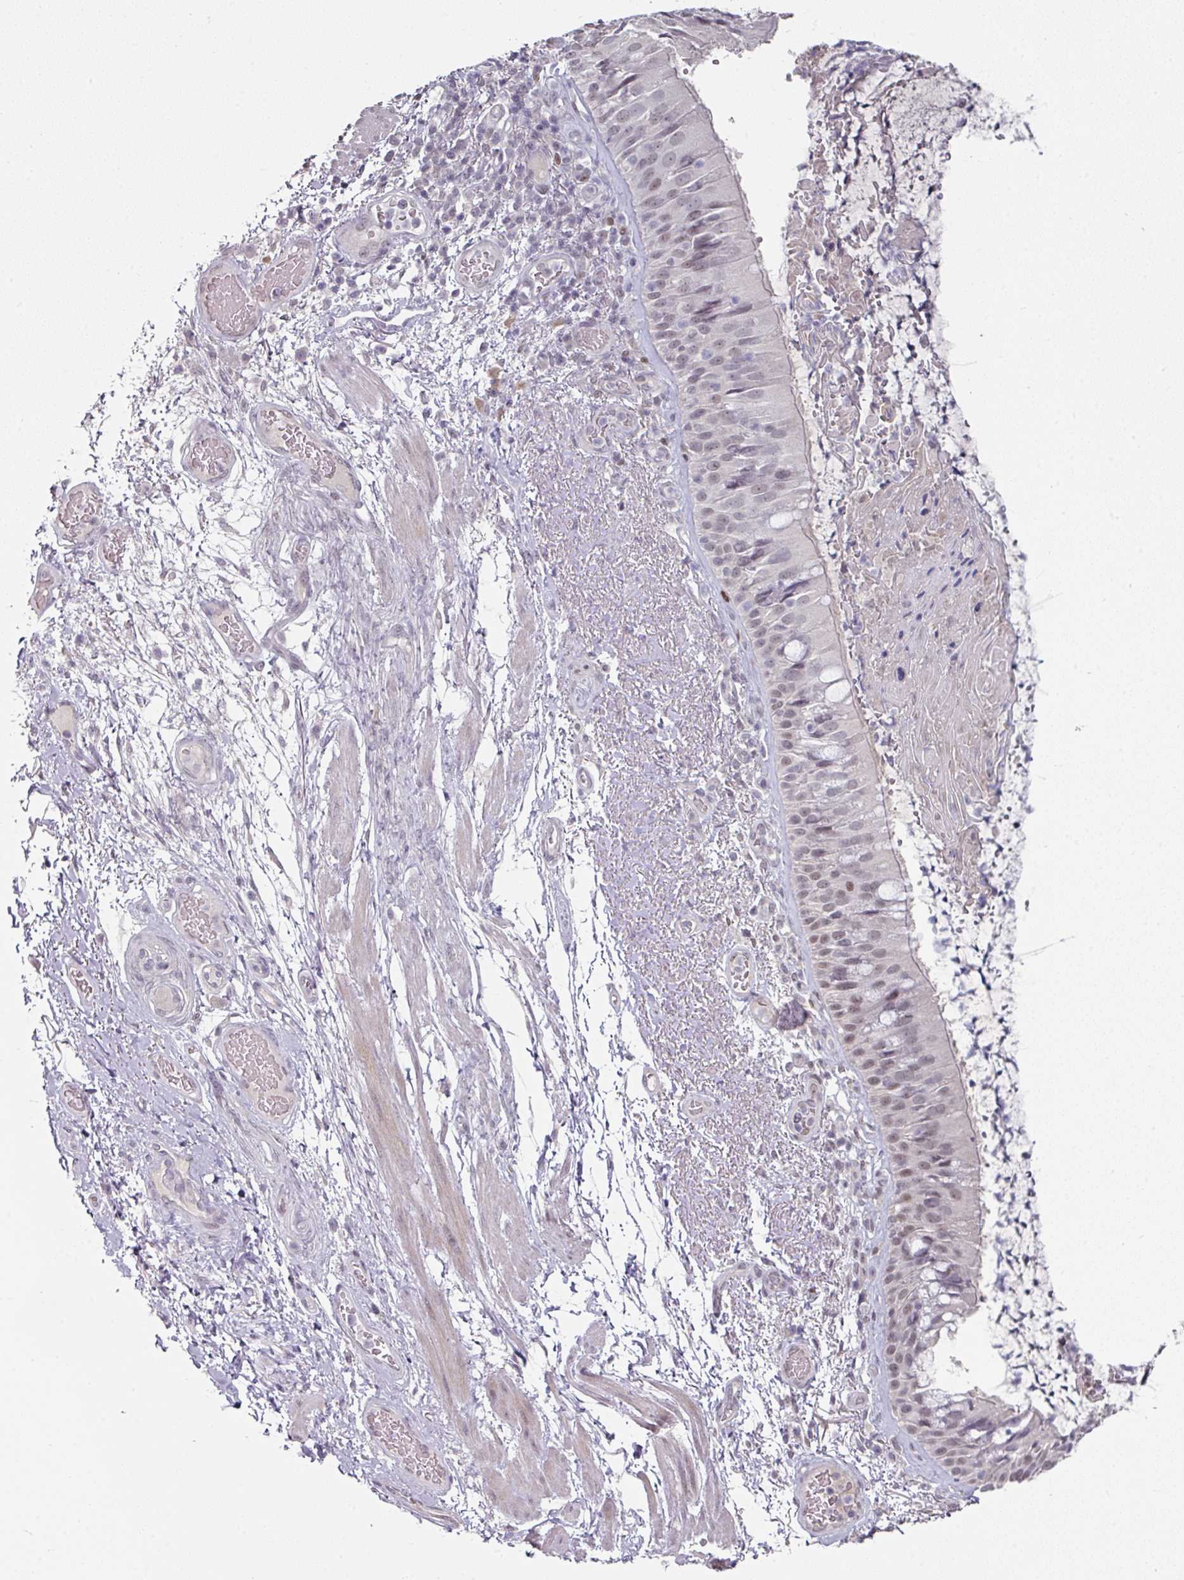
{"staining": {"intensity": "weak", "quantity": ">75%", "location": "nuclear"}, "tissue": "bronchus", "cell_type": "Respiratory epithelial cells", "image_type": "normal", "snomed": [{"axis": "morphology", "description": "Normal tissue, NOS"}, {"axis": "topography", "description": "Cartilage tissue"}, {"axis": "topography", "description": "Bronchus"}], "caption": "IHC photomicrograph of benign human bronchus stained for a protein (brown), which exhibits low levels of weak nuclear positivity in about >75% of respiratory epithelial cells.", "gene": "ELK1", "patient": {"sex": "male", "age": 63}}